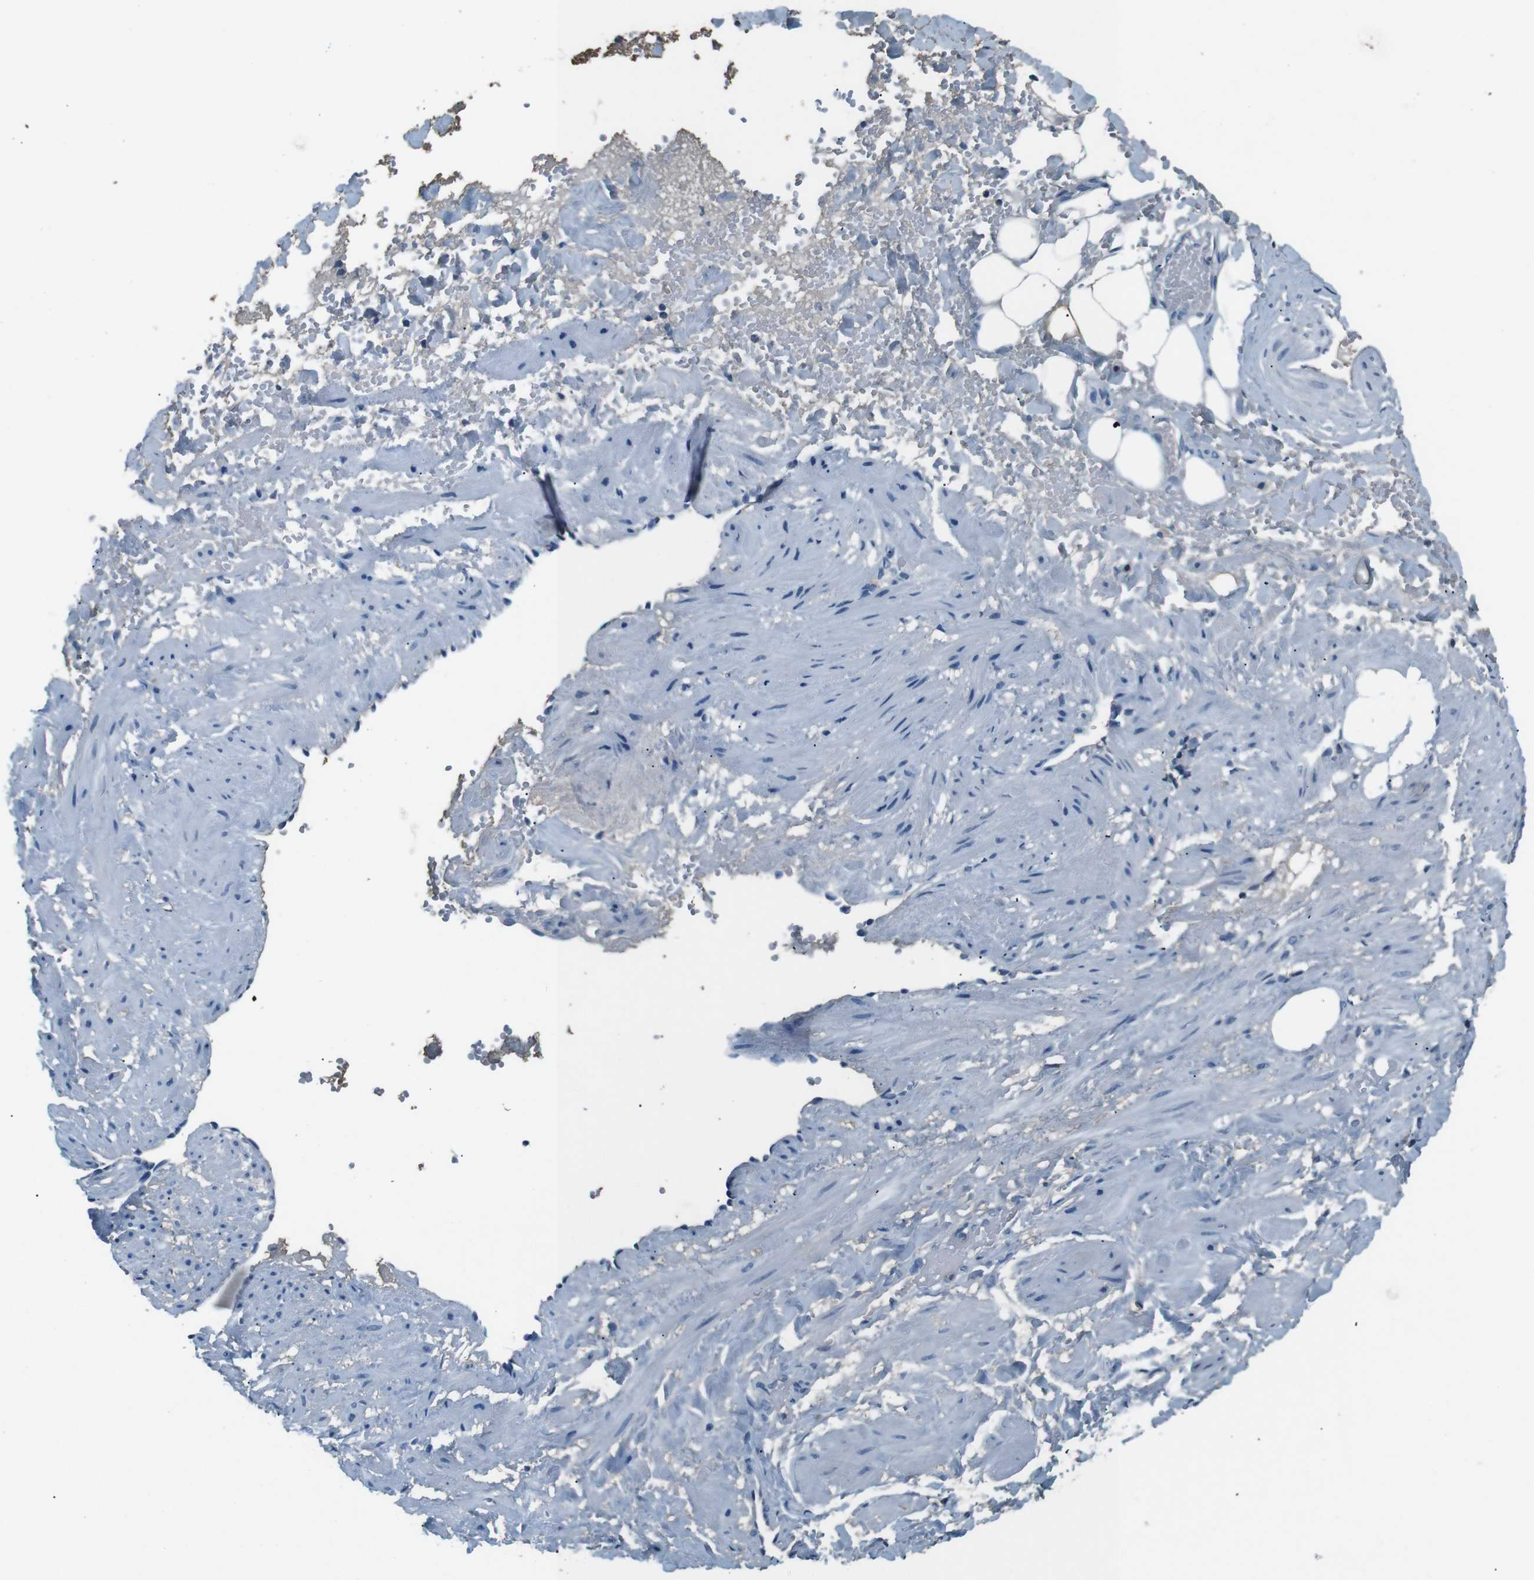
{"staining": {"intensity": "weak", "quantity": ">75%", "location": "cytoplasmic/membranous"}, "tissue": "adipose tissue", "cell_type": "Adipocytes", "image_type": "normal", "snomed": [{"axis": "morphology", "description": "Normal tissue, NOS"}, {"axis": "topography", "description": "Soft tissue"}, {"axis": "topography", "description": "Vascular tissue"}], "caption": "Protein analysis of unremarkable adipose tissue exhibits weak cytoplasmic/membranous positivity in about >75% of adipocytes. (Brightfield microscopy of DAB IHC at high magnification).", "gene": "LEP", "patient": {"sex": "female", "age": 35}}